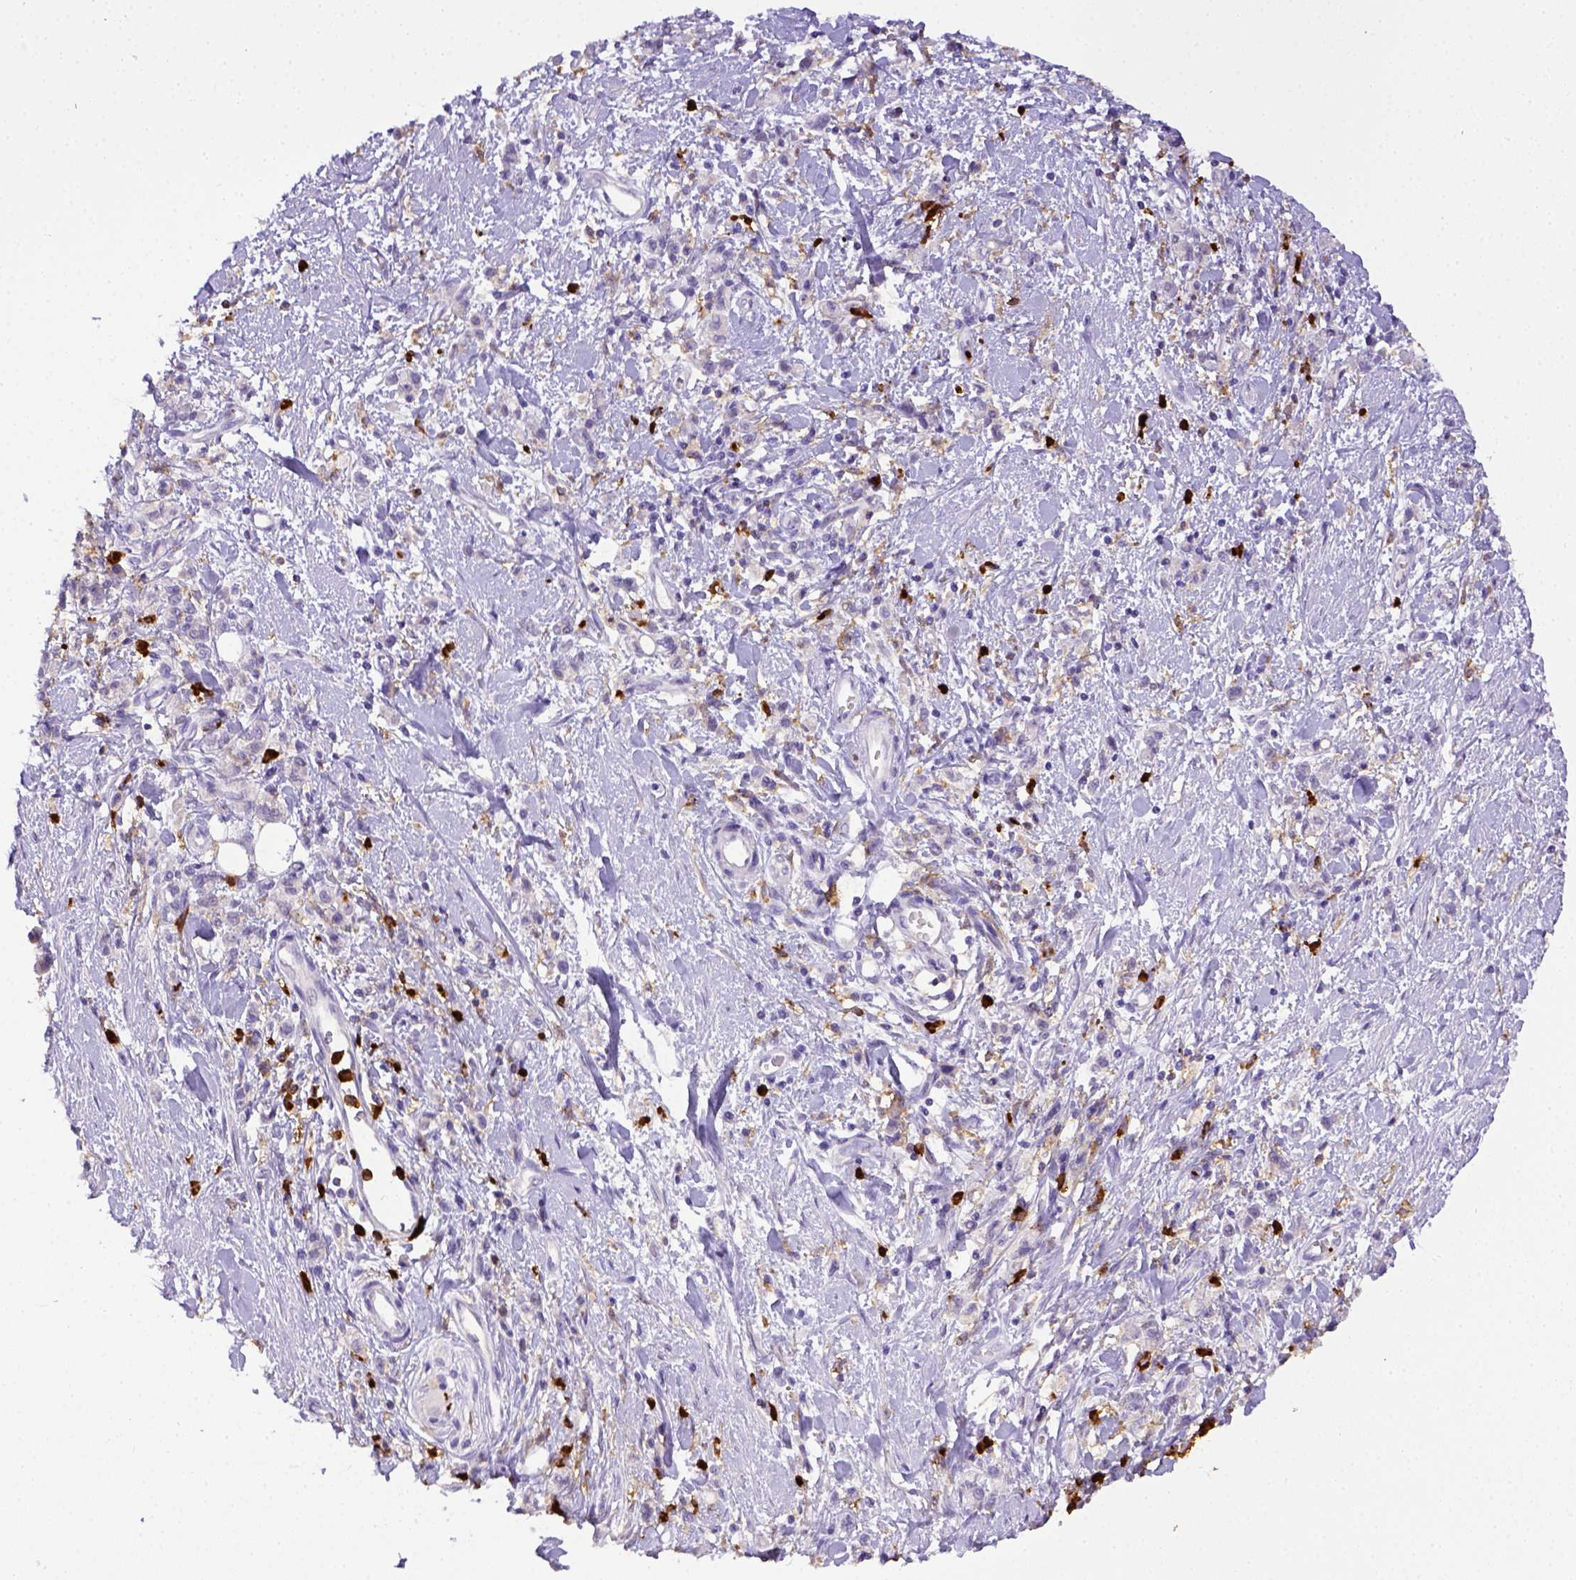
{"staining": {"intensity": "negative", "quantity": "none", "location": "none"}, "tissue": "stomach cancer", "cell_type": "Tumor cells", "image_type": "cancer", "snomed": [{"axis": "morphology", "description": "Adenocarcinoma, NOS"}, {"axis": "topography", "description": "Stomach"}], "caption": "This photomicrograph is of stomach adenocarcinoma stained with immunohistochemistry to label a protein in brown with the nuclei are counter-stained blue. There is no positivity in tumor cells.", "gene": "ITGAM", "patient": {"sex": "male", "age": 77}}